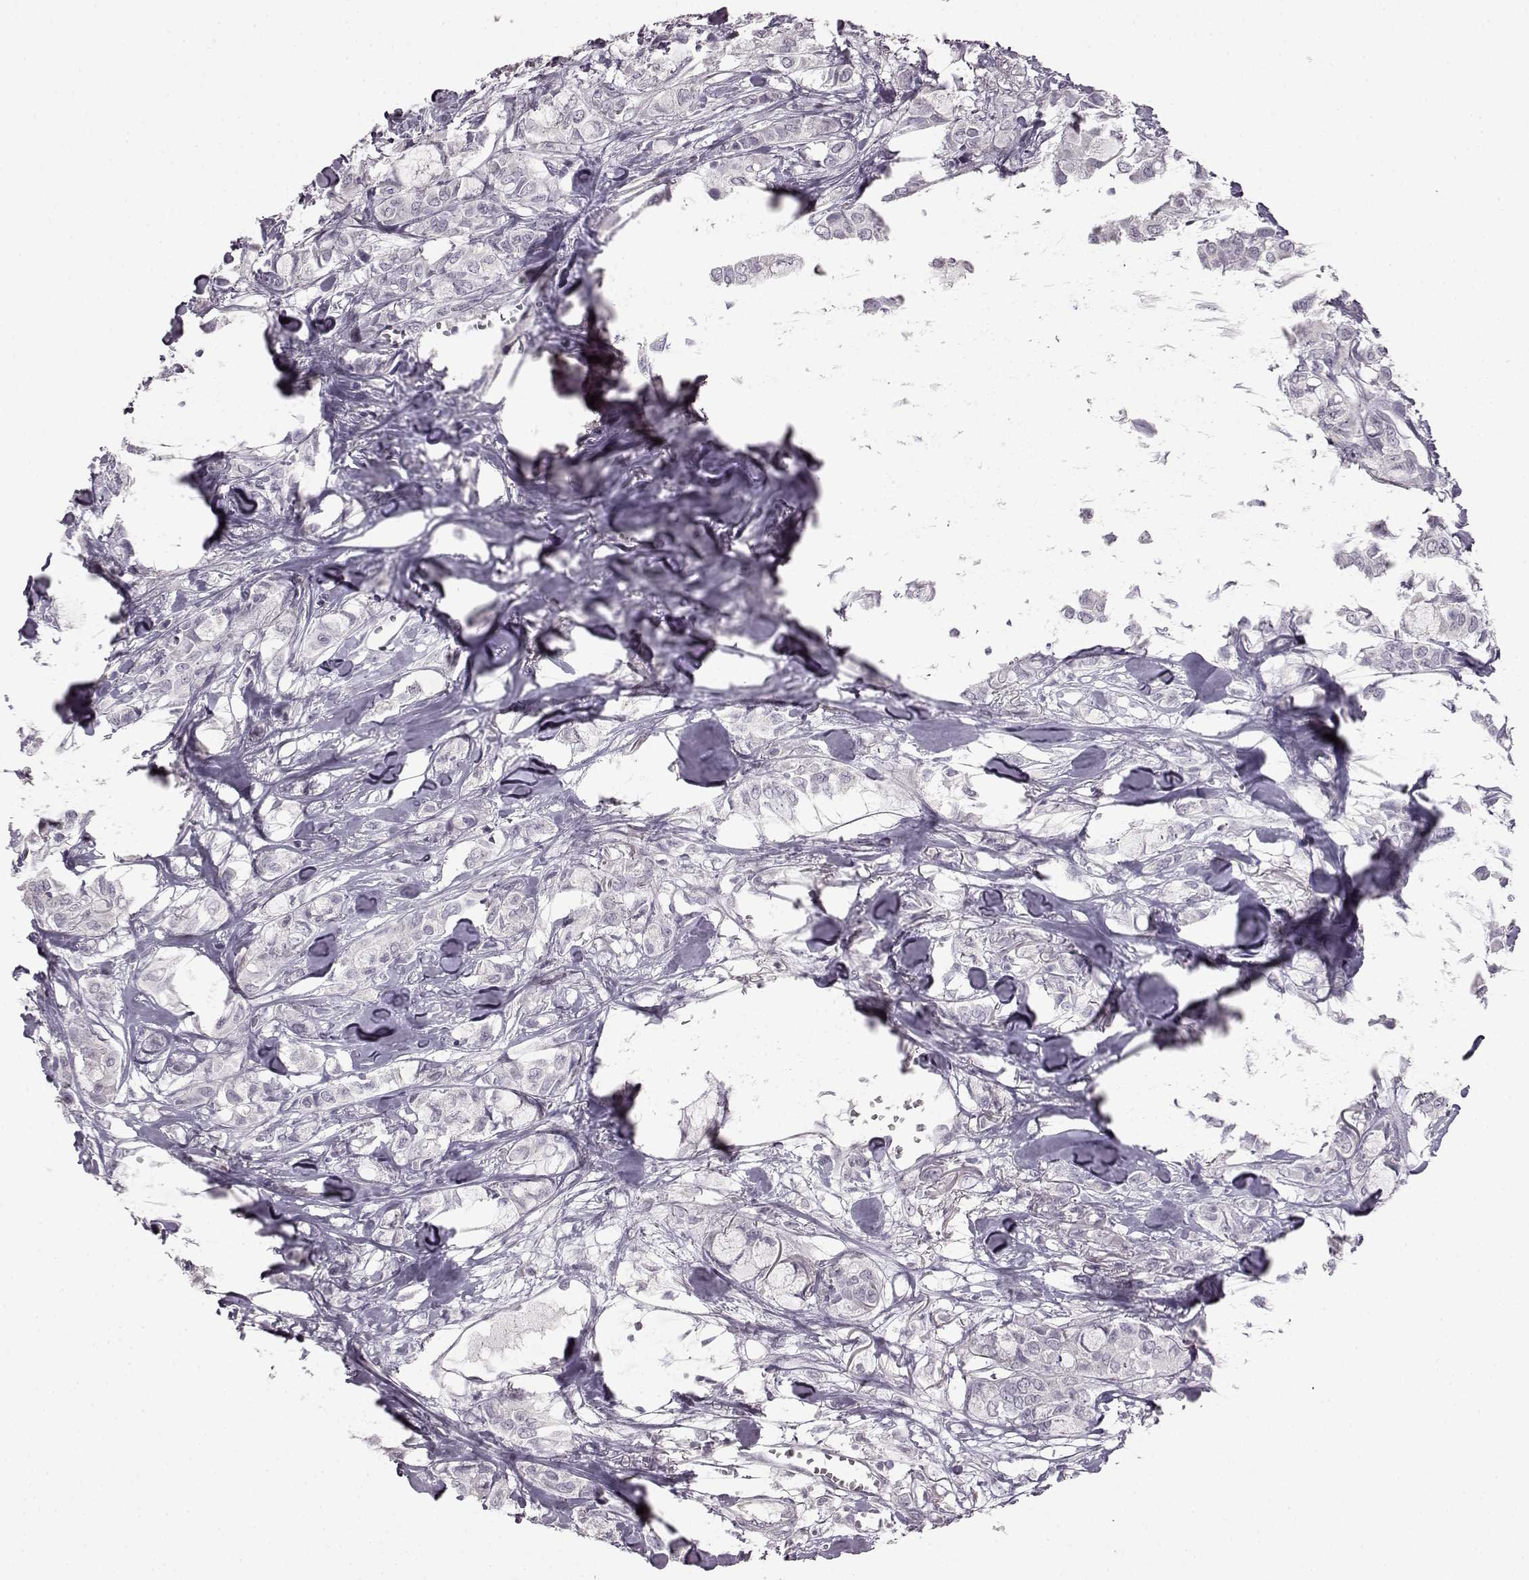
{"staining": {"intensity": "negative", "quantity": "none", "location": "none"}, "tissue": "breast cancer", "cell_type": "Tumor cells", "image_type": "cancer", "snomed": [{"axis": "morphology", "description": "Duct carcinoma"}, {"axis": "topography", "description": "Breast"}], "caption": "Intraductal carcinoma (breast) was stained to show a protein in brown. There is no significant positivity in tumor cells.", "gene": "LHB", "patient": {"sex": "female", "age": 85}}